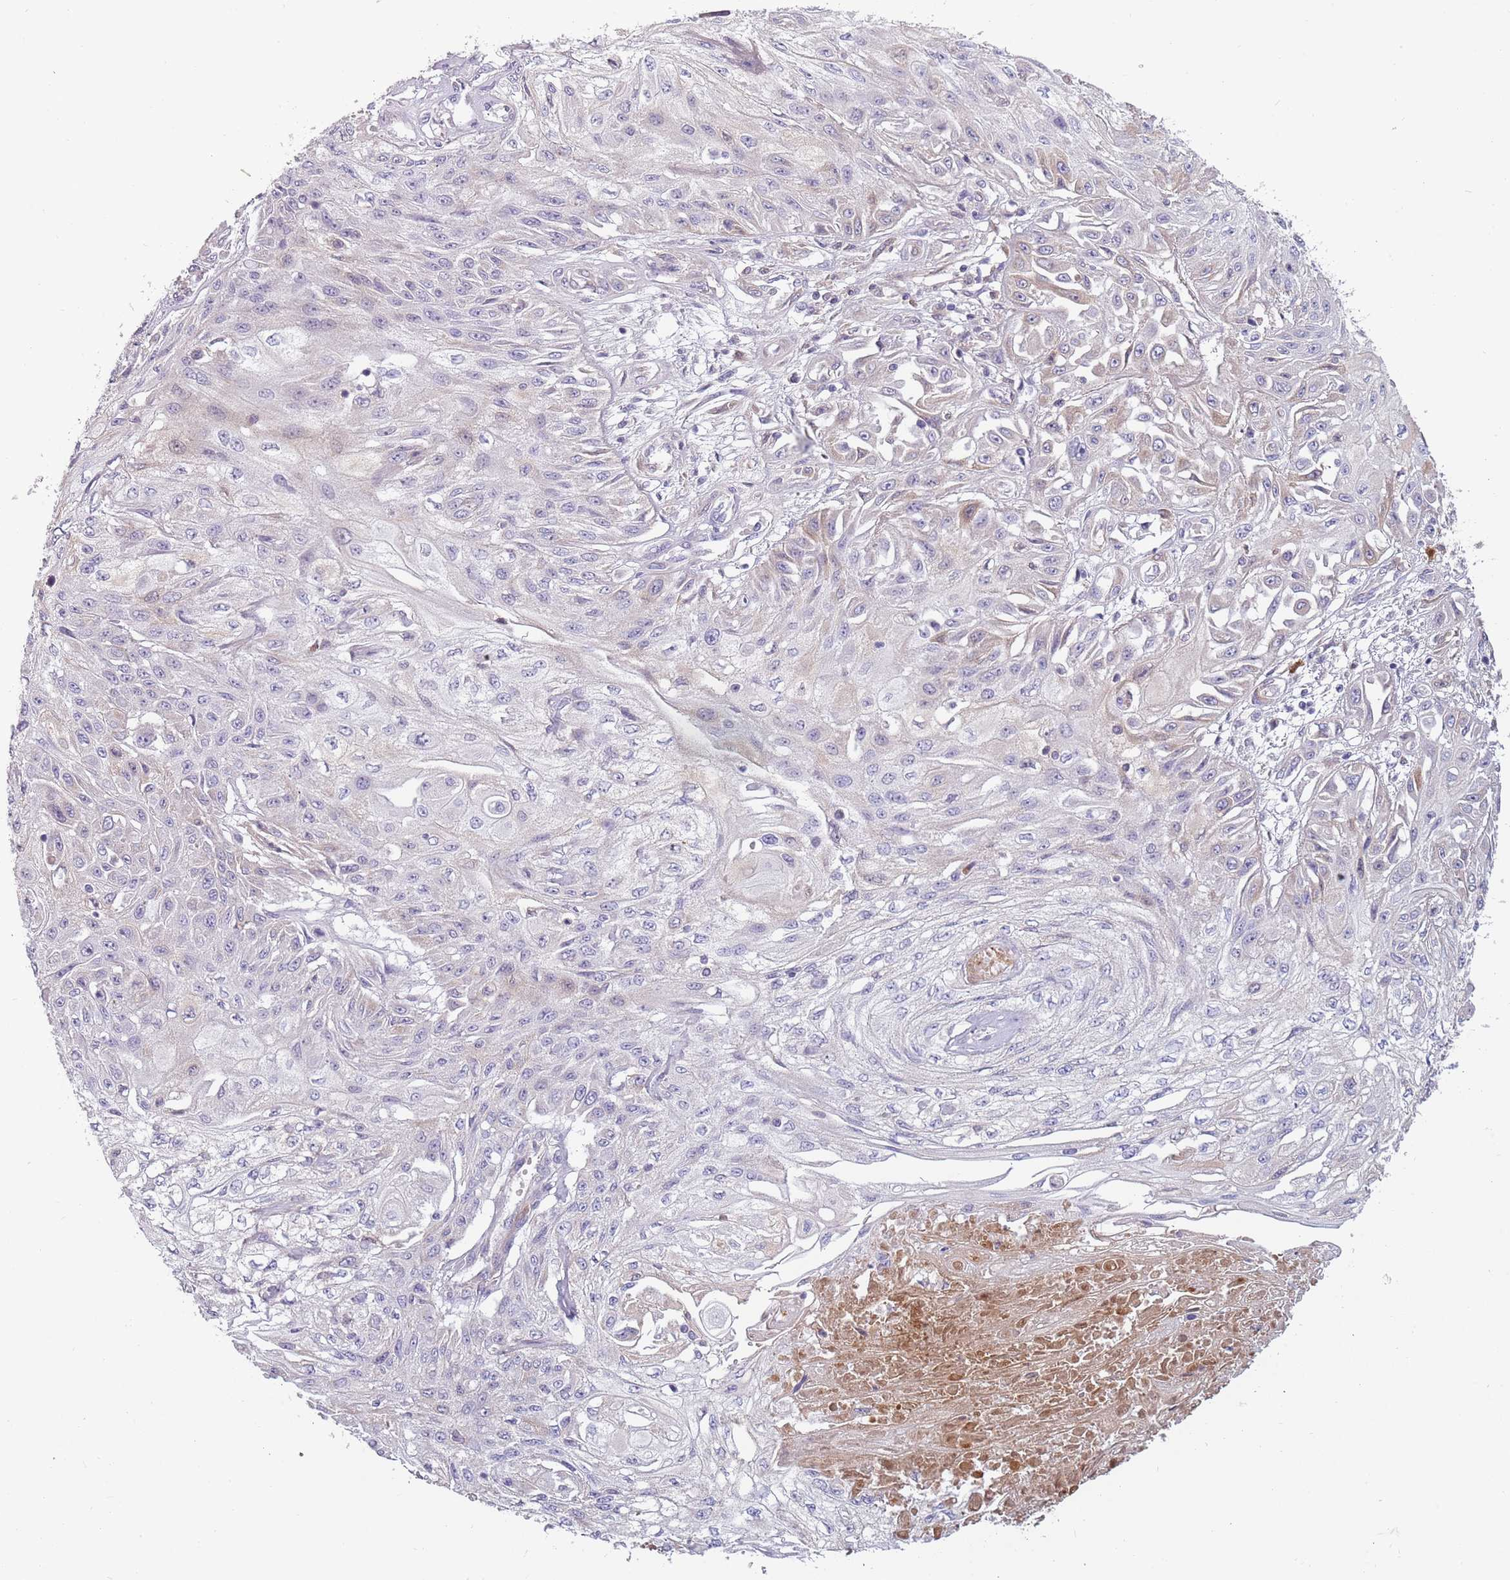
{"staining": {"intensity": "negative", "quantity": "none", "location": "none"}, "tissue": "skin cancer", "cell_type": "Tumor cells", "image_type": "cancer", "snomed": [{"axis": "morphology", "description": "Squamous cell carcinoma, NOS"}, {"axis": "morphology", "description": "Squamous cell carcinoma, metastatic, NOS"}, {"axis": "topography", "description": "Skin"}, {"axis": "topography", "description": "Lymph node"}], "caption": "High magnification brightfield microscopy of skin cancer stained with DAB (3,3'-diaminobenzidine) (brown) and counterstained with hematoxylin (blue): tumor cells show no significant staining. Brightfield microscopy of immunohistochemistry (IHC) stained with DAB (3,3'-diaminobenzidine) (brown) and hematoxylin (blue), captured at high magnification.", "gene": "TNFRSF6B", "patient": {"sex": "male", "age": 75}}